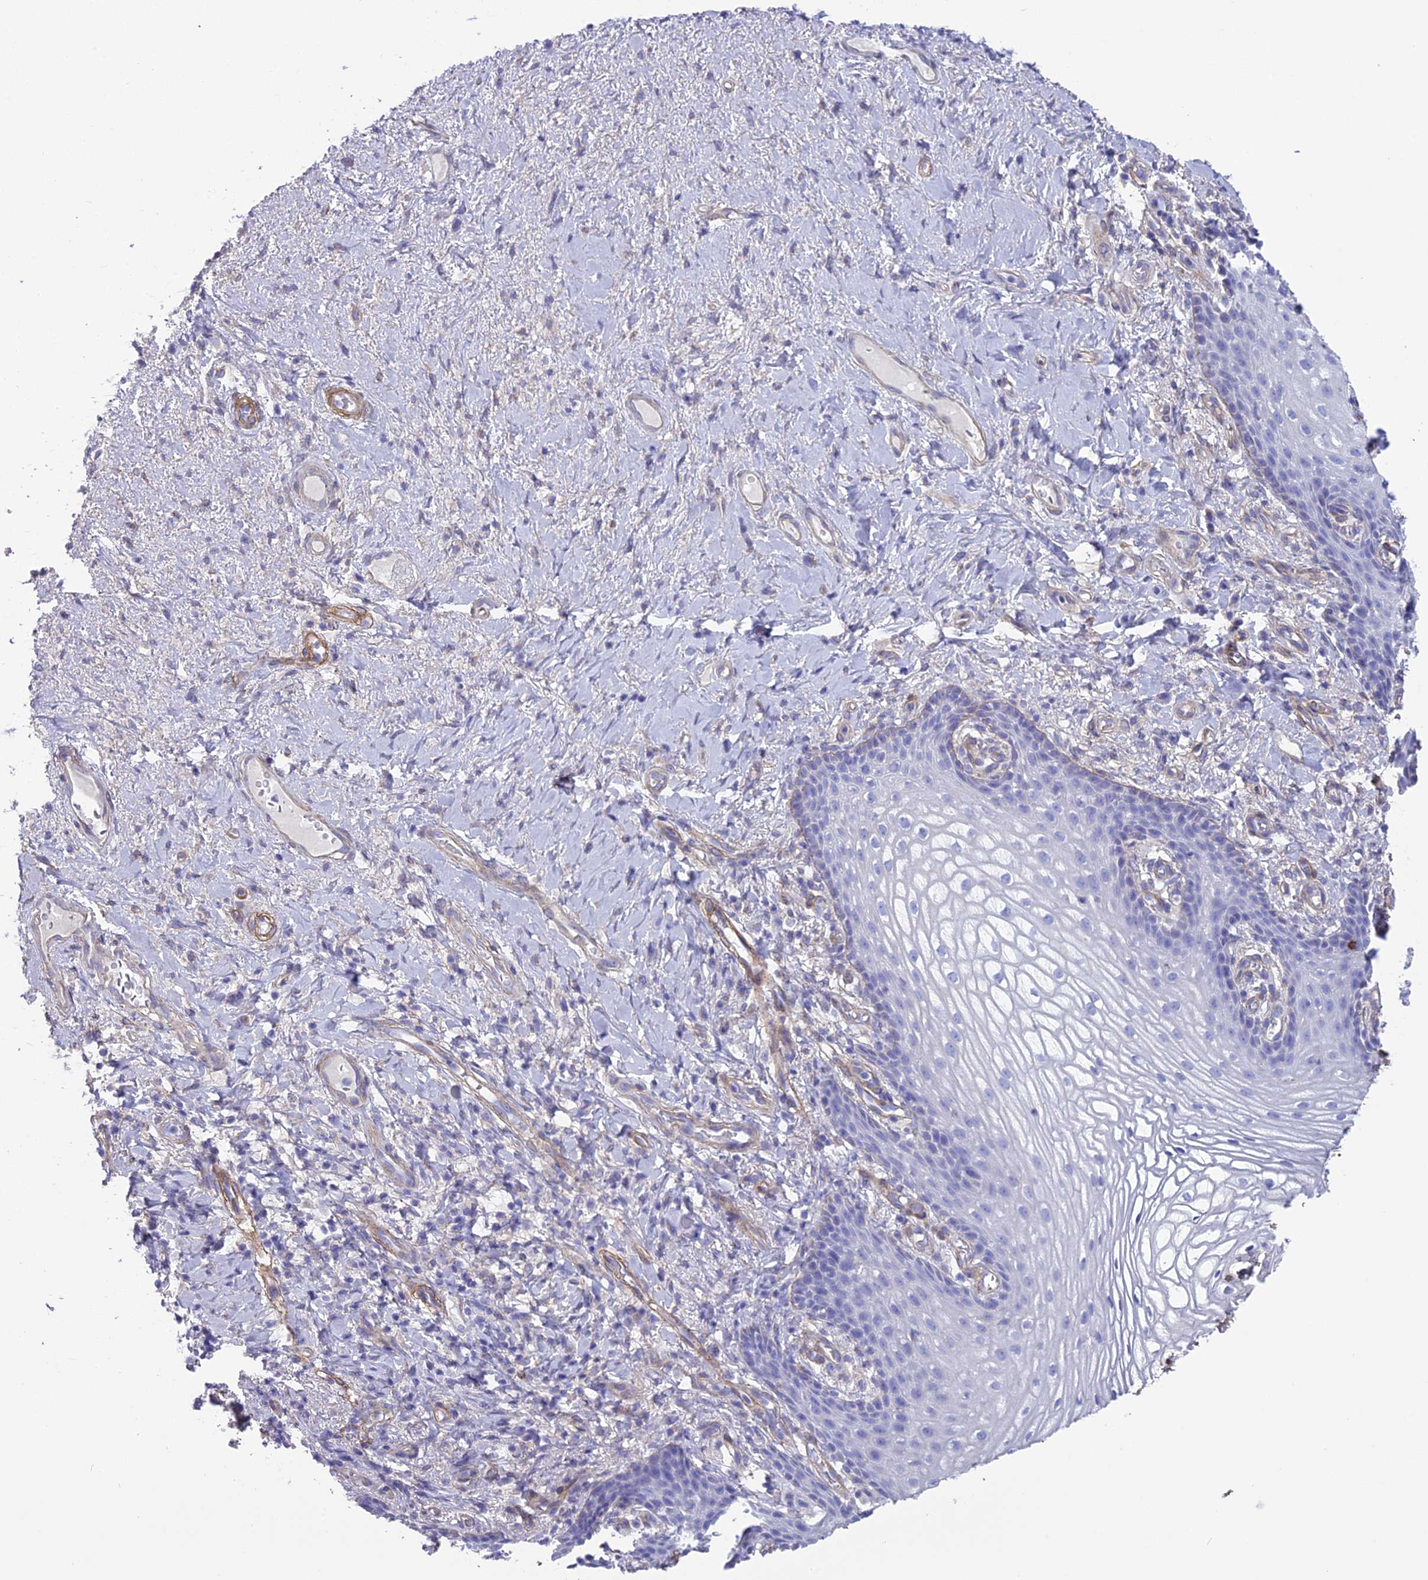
{"staining": {"intensity": "negative", "quantity": "none", "location": "none"}, "tissue": "vagina", "cell_type": "Squamous epithelial cells", "image_type": "normal", "snomed": [{"axis": "morphology", "description": "Normal tissue, NOS"}, {"axis": "topography", "description": "Vagina"}], "caption": "A photomicrograph of human vagina is negative for staining in squamous epithelial cells. (DAB (3,3'-diaminobenzidine) immunohistochemistry with hematoxylin counter stain).", "gene": "TNS1", "patient": {"sex": "female", "age": 60}}